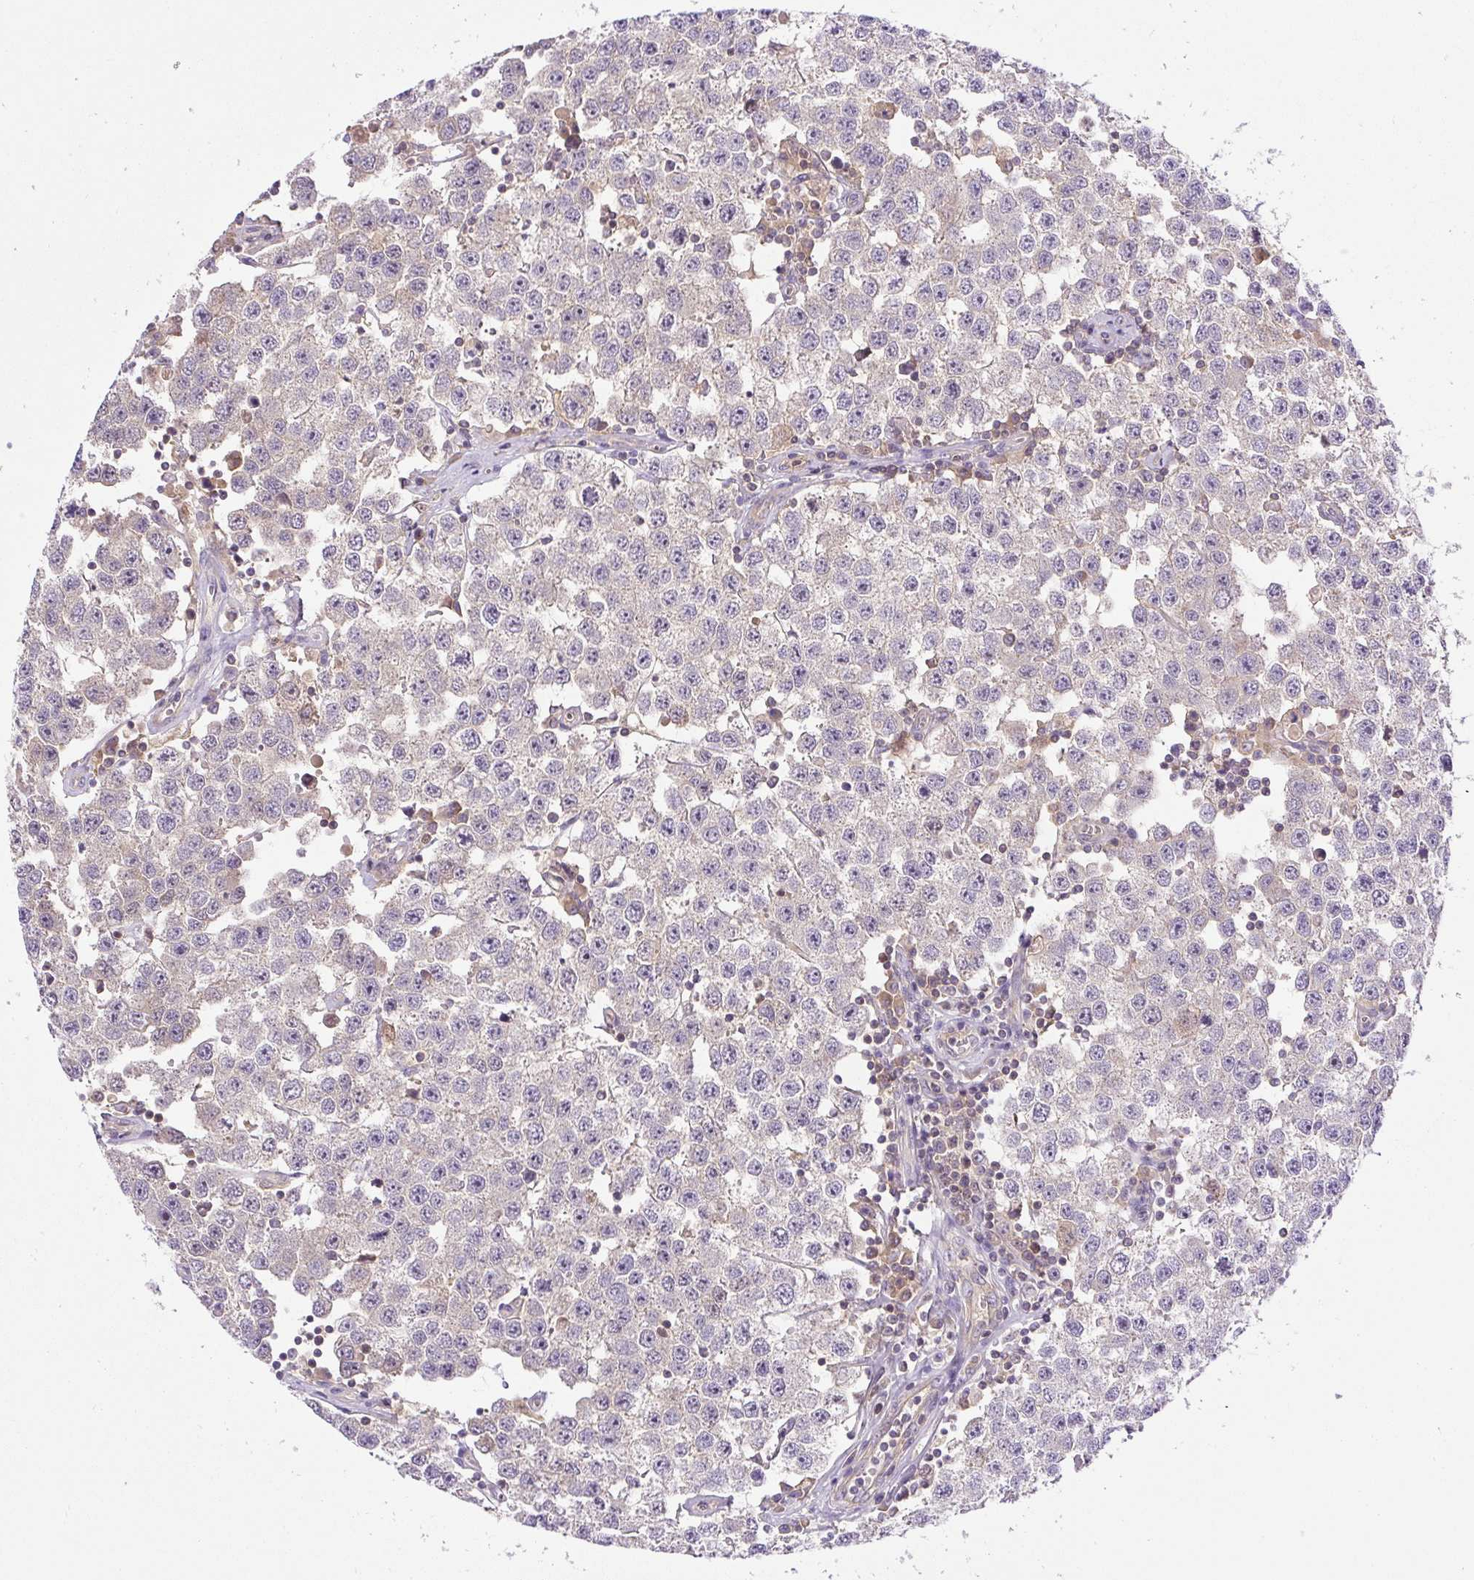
{"staining": {"intensity": "negative", "quantity": "none", "location": "none"}, "tissue": "testis cancer", "cell_type": "Tumor cells", "image_type": "cancer", "snomed": [{"axis": "morphology", "description": "Seminoma, NOS"}, {"axis": "topography", "description": "Testis"}], "caption": "The micrograph reveals no staining of tumor cells in testis seminoma.", "gene": "CCDC28A", "patient": {"sex": "male", "age": 34}}